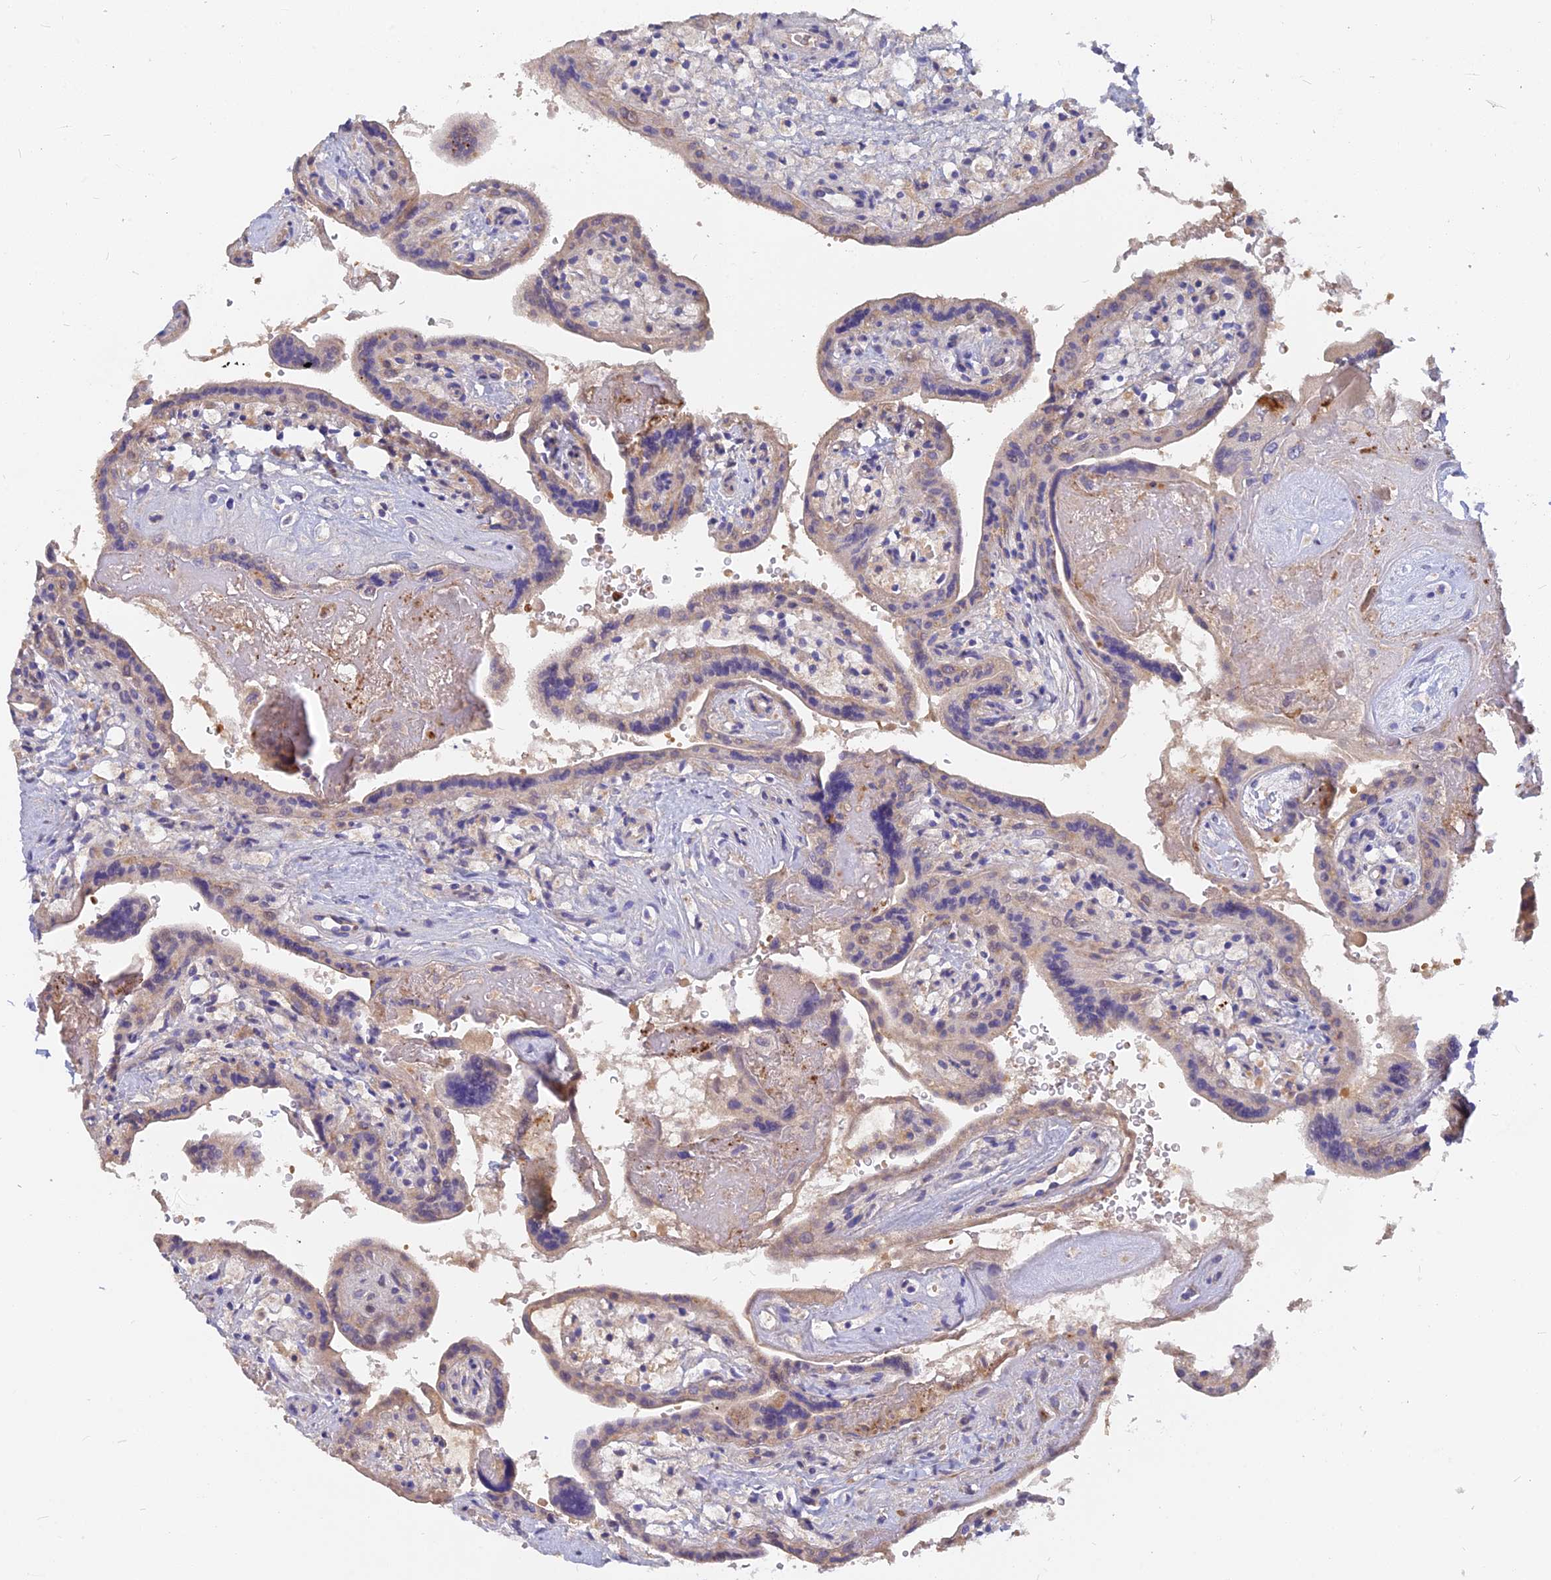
{"staining": {"intensity": "weak", "quantity": "<25%", "location": "cytoplasmic/membranous"}, "tissue": "placenta", "cell_type": "Trophoblastic cells", "image_type": "normal", "snomed": [{"axis": "morphology", "description": "Normal tissue, NOS"}, {"axis": "topography", "description": "Placenta"}], "caption": "Normal placenta was stained to show a protein in brown. There is no significant expression in trophoblastic cells. (DAB immunohistochemistry, high magnification).", "gene": "CACNA1B", "patient": {"sex": "female", "age": 37}}